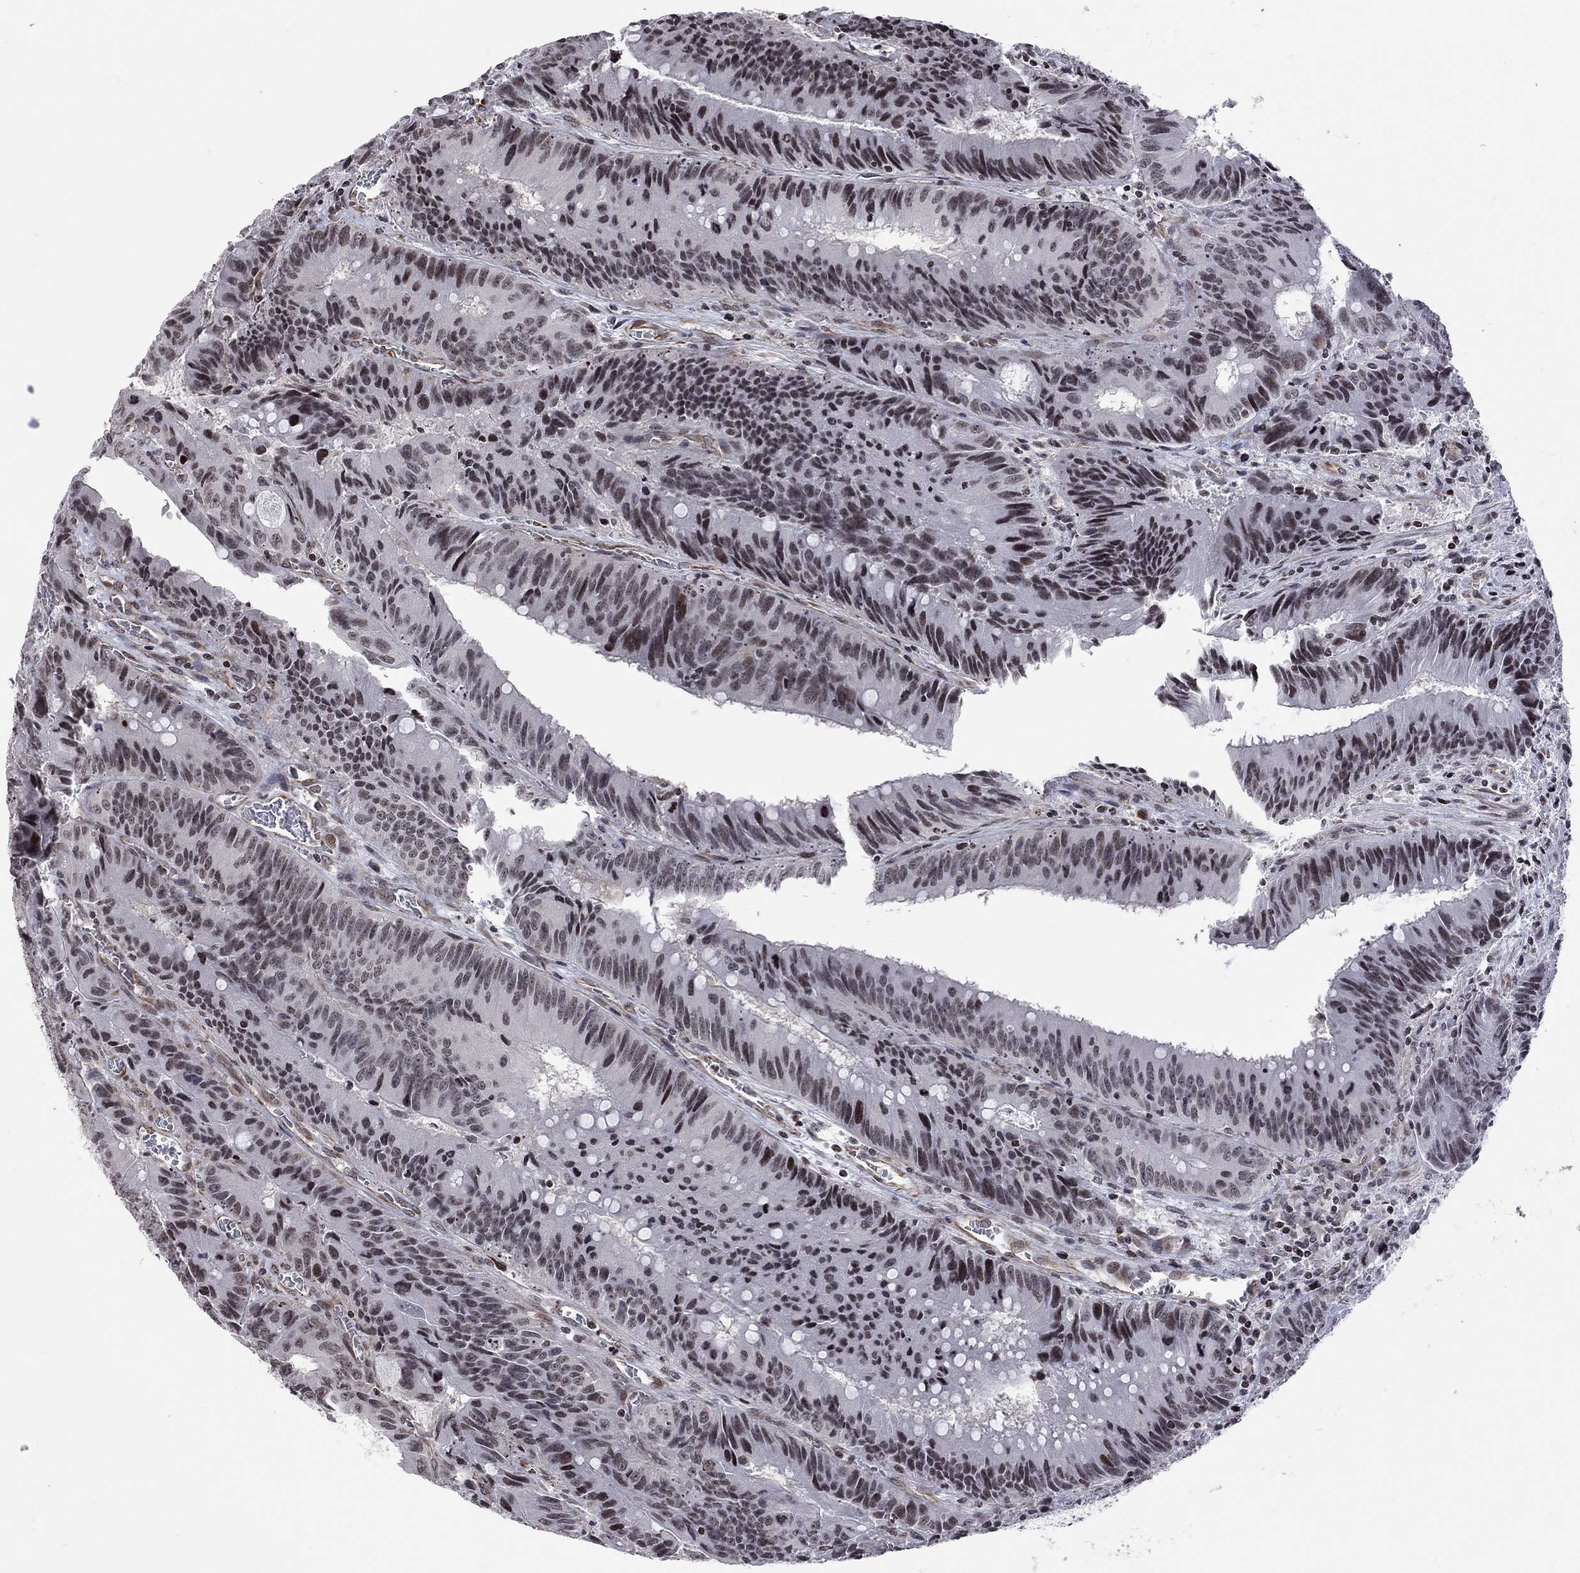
{"staining": {"intensity": "negative", "quantity": "none", "location": "none"}, "tissue": "colorectal cancer", "cell_type": "Tumor cells", "image_type": "cancer", "snomed": [{"axis": "morphology", "description": "Adenocarcinoma, NOS"}, {"axis": "topography", "description": "Rectum"}], "caption": "An IHC micrograph of colorectal cancer is shown. There is no staining in tumor cells of colorectal cancer.", "gene": "MTNR1B", "patient": {"sex": "female", "age": 72}}